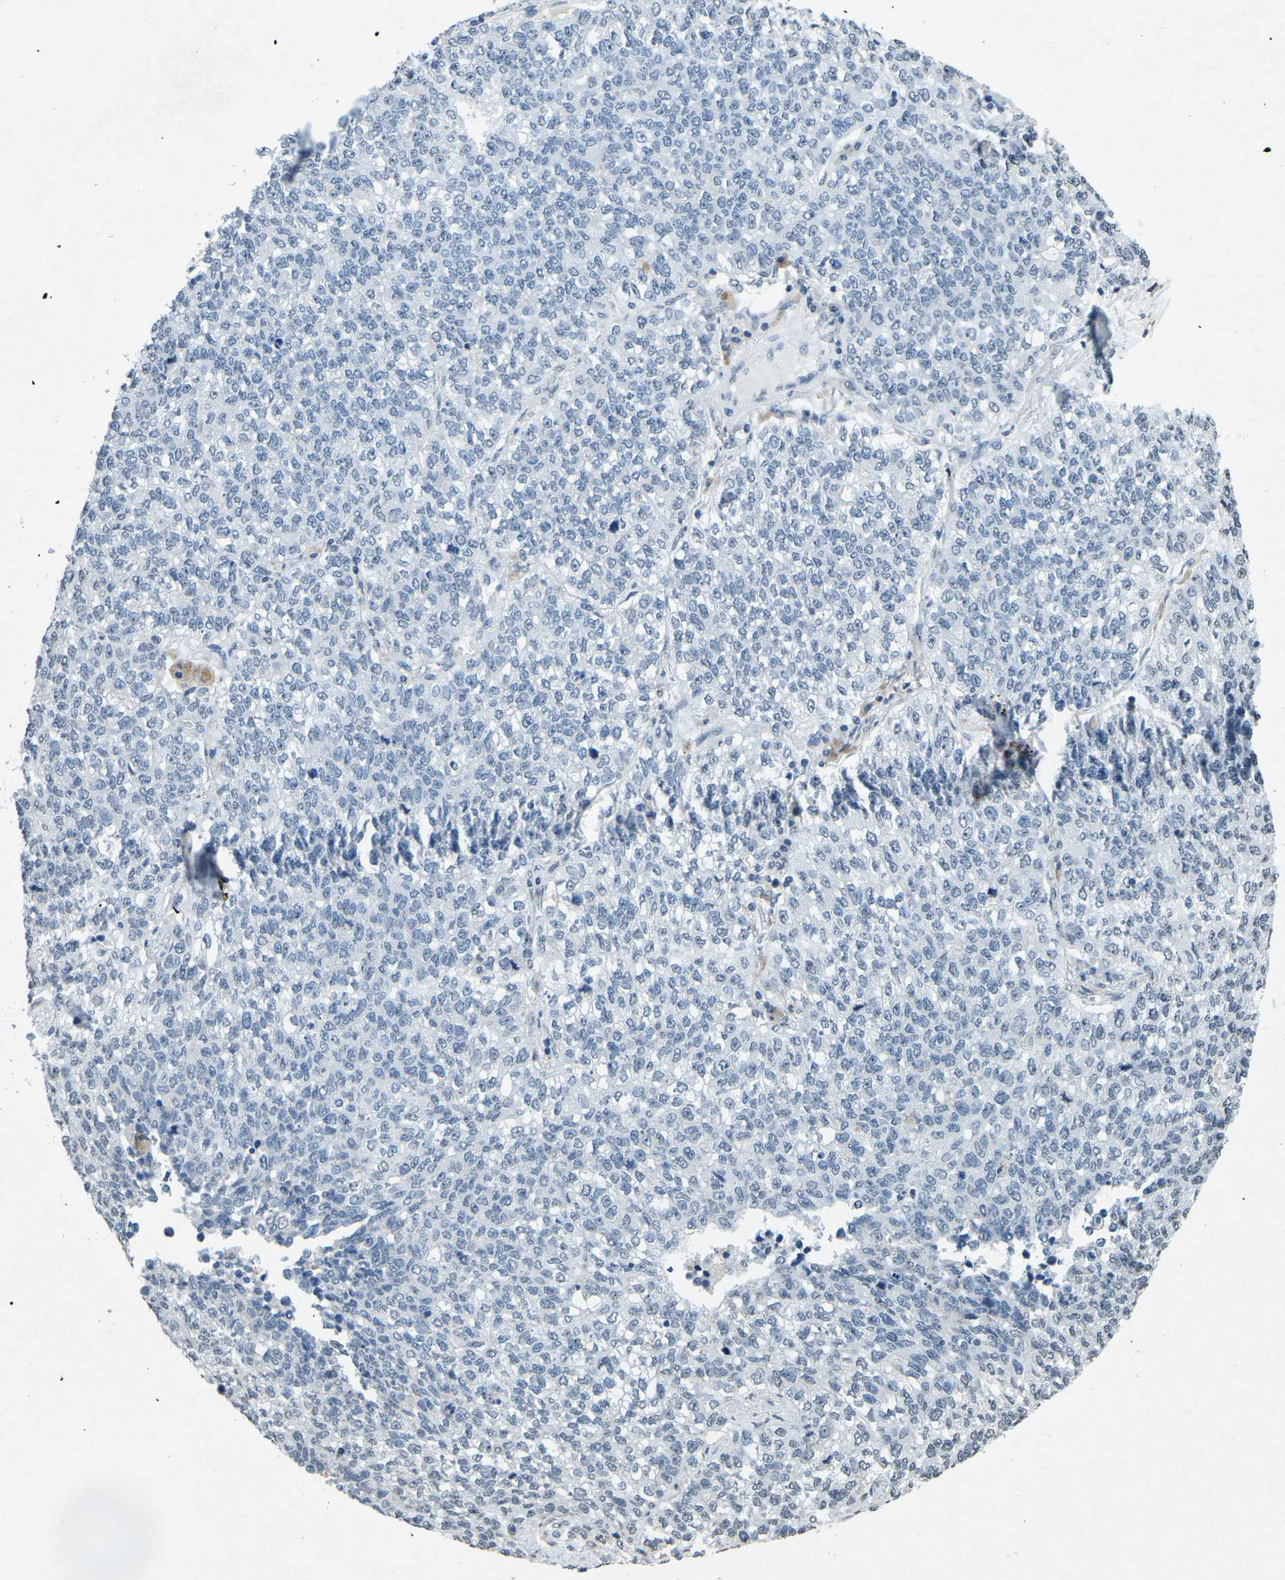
{"staining": {"intensity": "negative", "quantity": "none", "location": "none"}, "tissue": "lung cancer", "cell_type": "Tumor cells", "image_type": "cancer", "snomed": [{"axis": "morphology", "description": "Adenocarcinoma, NOS"}, {"axis": "topography", "description": "Lung"}], "caption": "Tumor cells show no significant expression in lung cancer.", "gene": "TFR2", "patient": {"sex": "male", "age": 49}}